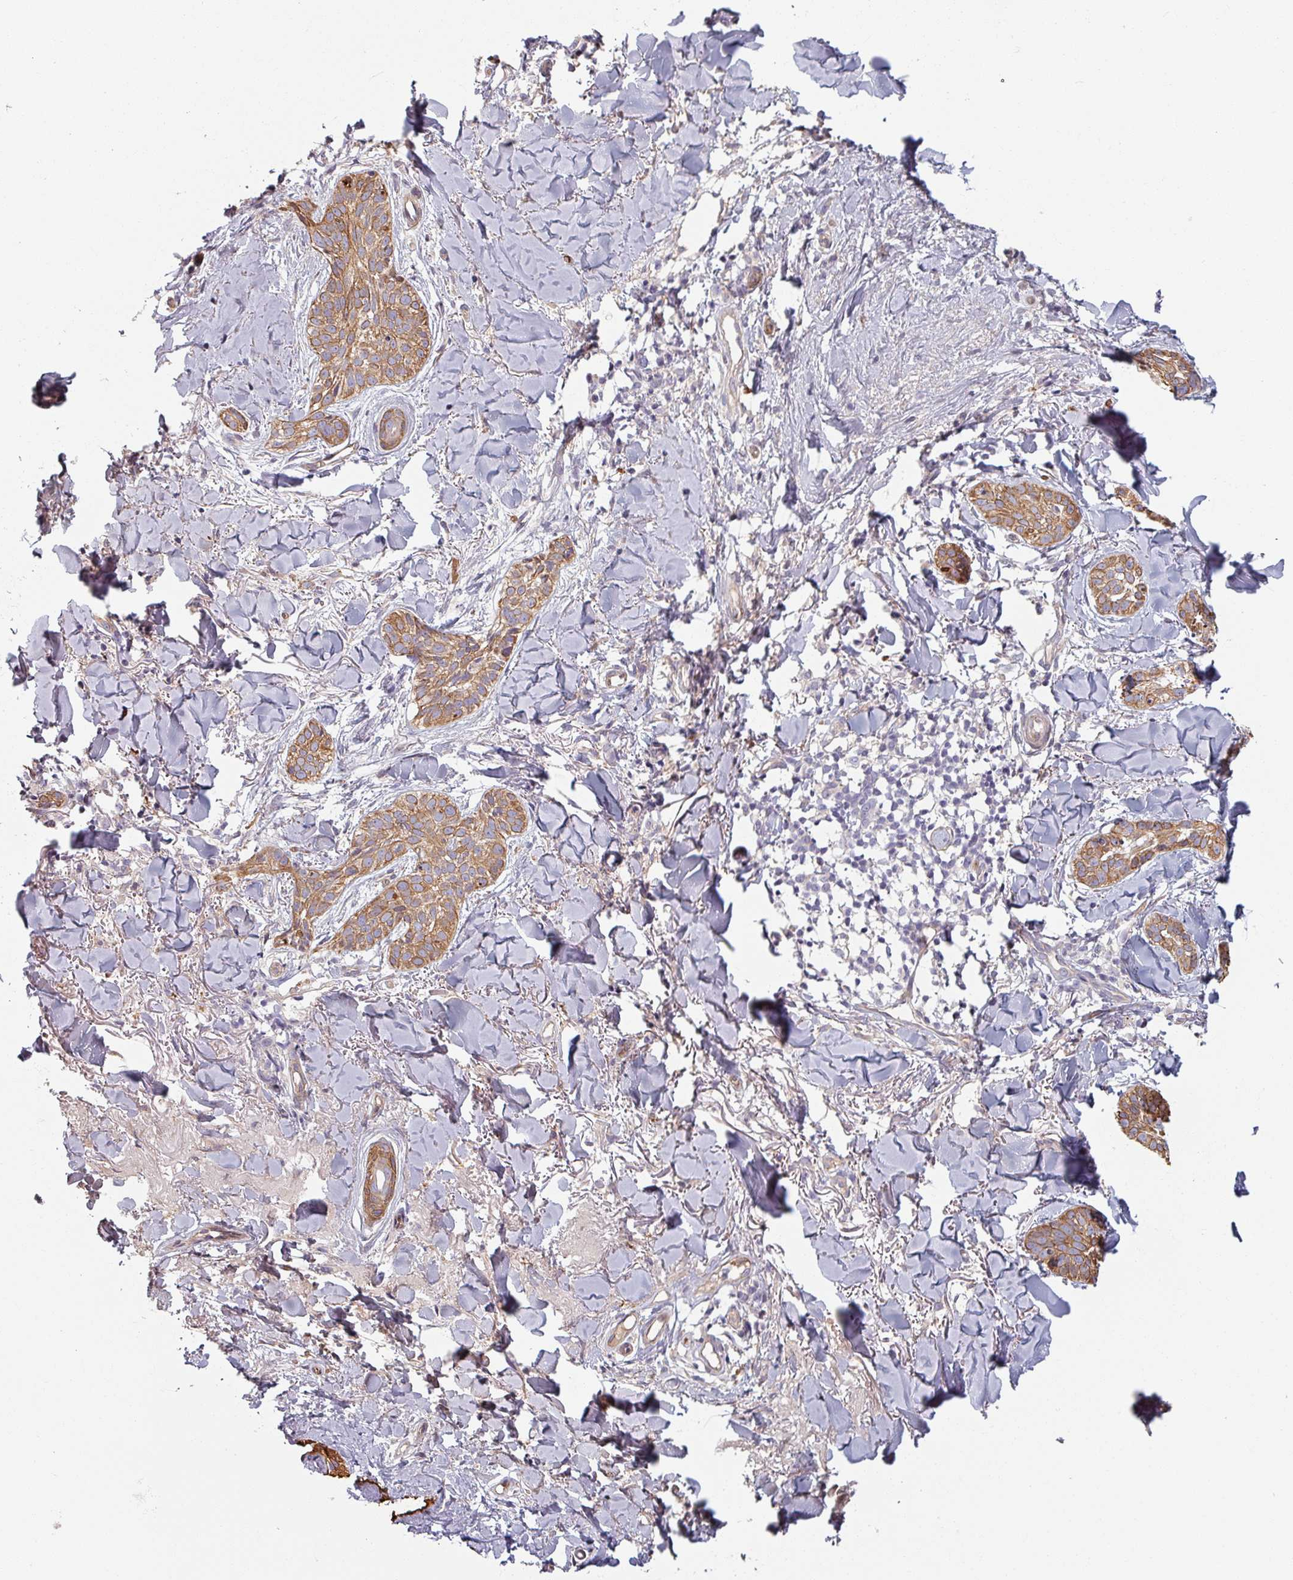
{"staining": {"intensity": "moderate", "quantity": ">75%", "location": "cytoplasmic/membranous"}, "tissue": "skin cancer", "cell_type": "Tumor cells", "image_type": "cancer", "snomed": [{"axis": "morphology", "description": "Basal cell carcinoma"}, {"axis": "topography", "description": "Skin"}], "caption": "Skin cancer was stained to show a protein in brown. There is medium levels of moderate cytoplasmic/membranous staining in approximately >75% of tumor cells.", "gene": "C4BPB", "patient": {"sex": "male", "age": 52}}